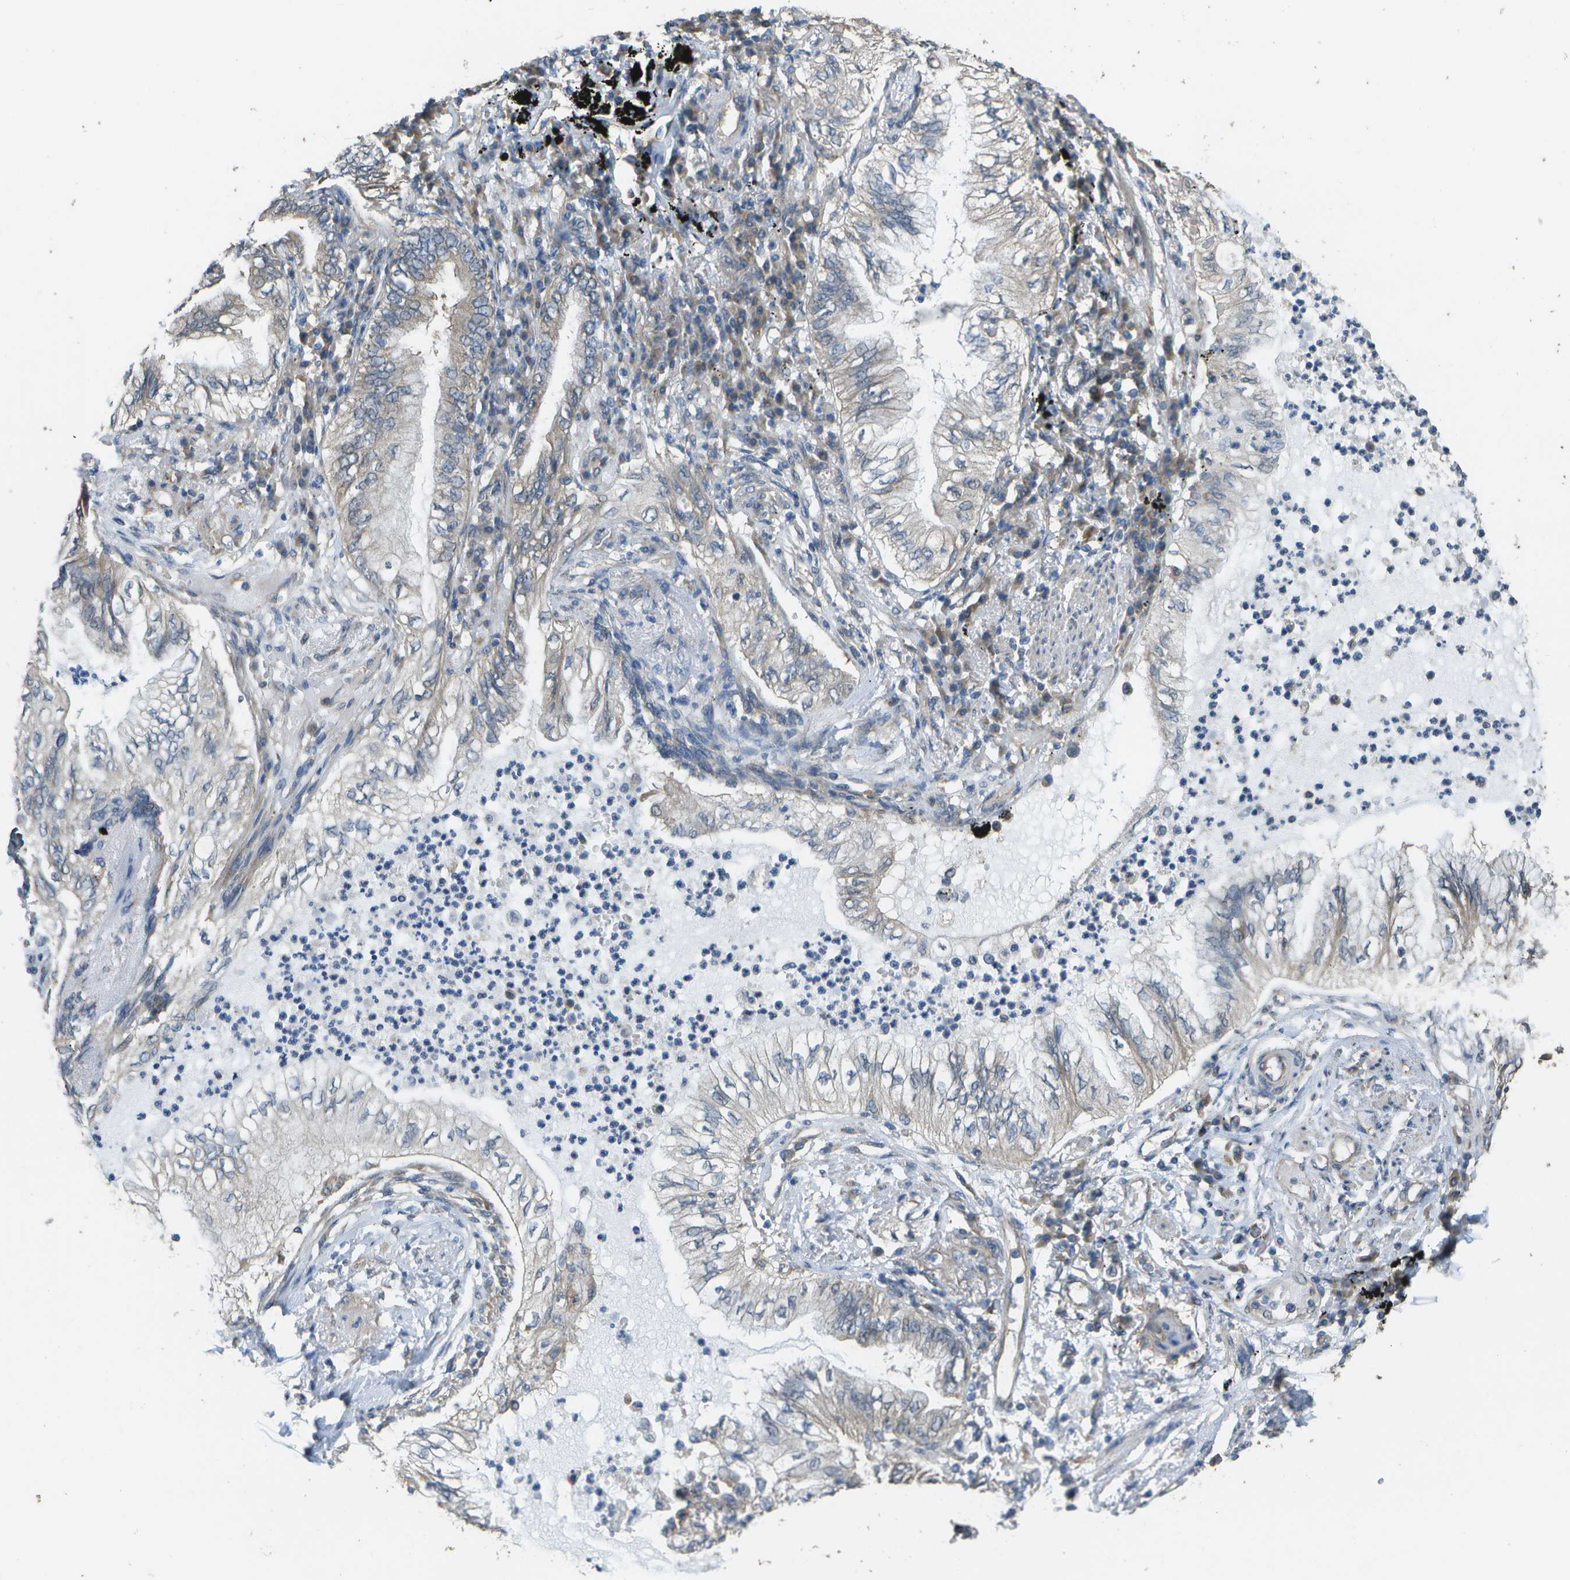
{"staining": {"intensity": "weak", "quantity": "<25%", "location": "cytoplasmic/membranous"}, "tissue": "lung cancer", "cell_type": "Tumor cells", "image_type": "cancer", "snomed": [{"axis": "morphology", "description": "Normal tissue, NOS"}, {"axis": "morphology", "description": "Adenocarcinoma, NOS"}, {"axis": "topography", "description": "Bronchus"}, {"axis": "topography", "description": "Lung"}], "caption": "High magnification brightfield microscopy of lung cancer stained with DAB (3,3'-diaminobenzidine) (brown) and counterstained with hematoxylin (blue): tumor cells show no significant positivity.", "gene": "CLNS1A", "patient": {"sex": "female", "age": 70}}